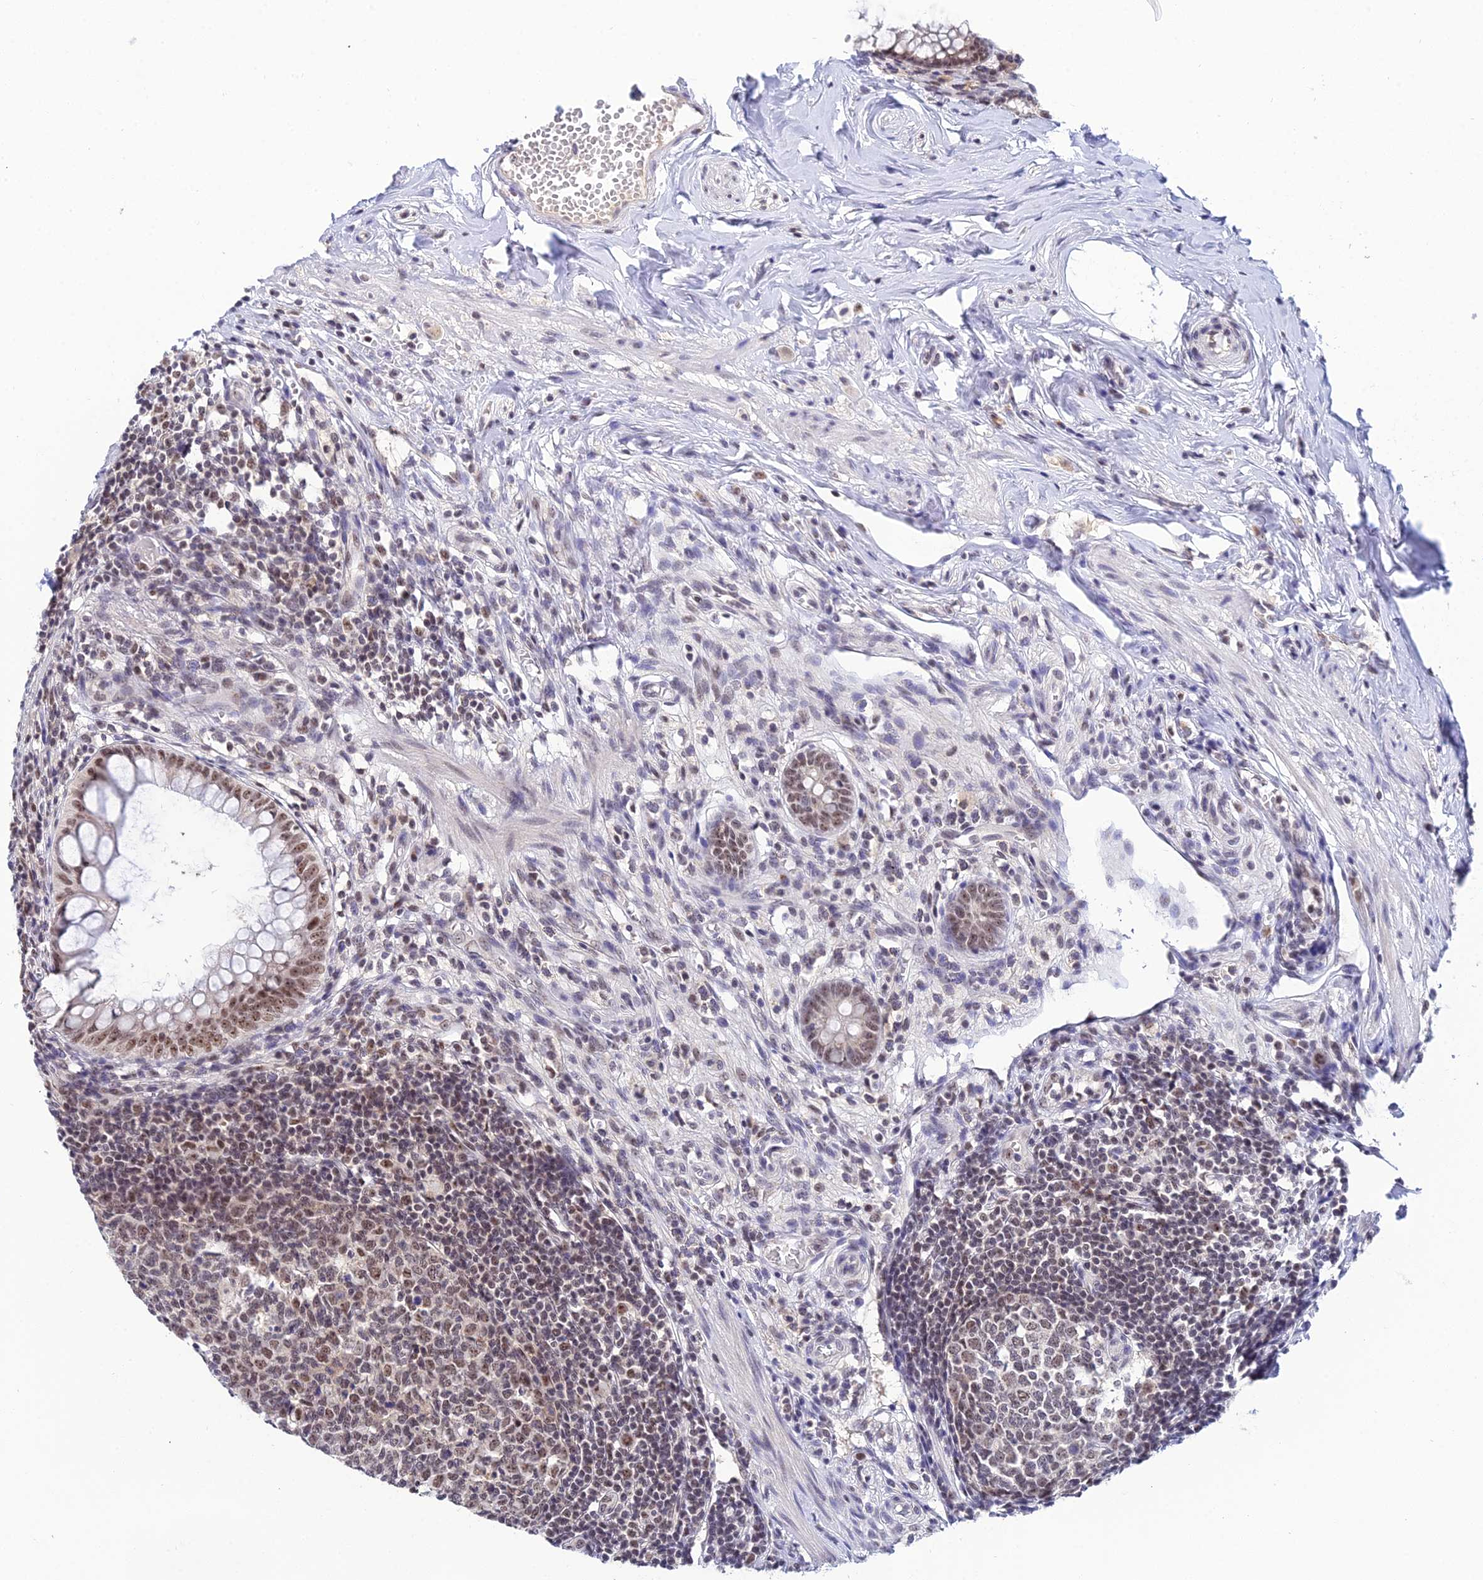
{"staining": {"intensity": "moderate", "quantity": ">75%", "location": "nuclear"}, "tissue": "appendix", "cell_type": "Glandular cells", "image_type": "normal", "snomed": [{"axis": "morphology", "description": "Normal tissue, NOS"}, {"axis": "topography", "description": "Appendix"}], "caption": "Approximately >75% of glandular cells in benign appendix exhibit moderate nuclear protein expression as visualized by brown immunohistochemical staining.", "gene": "EXOSC3", "patient": {"sex": "male", "age": 56}}